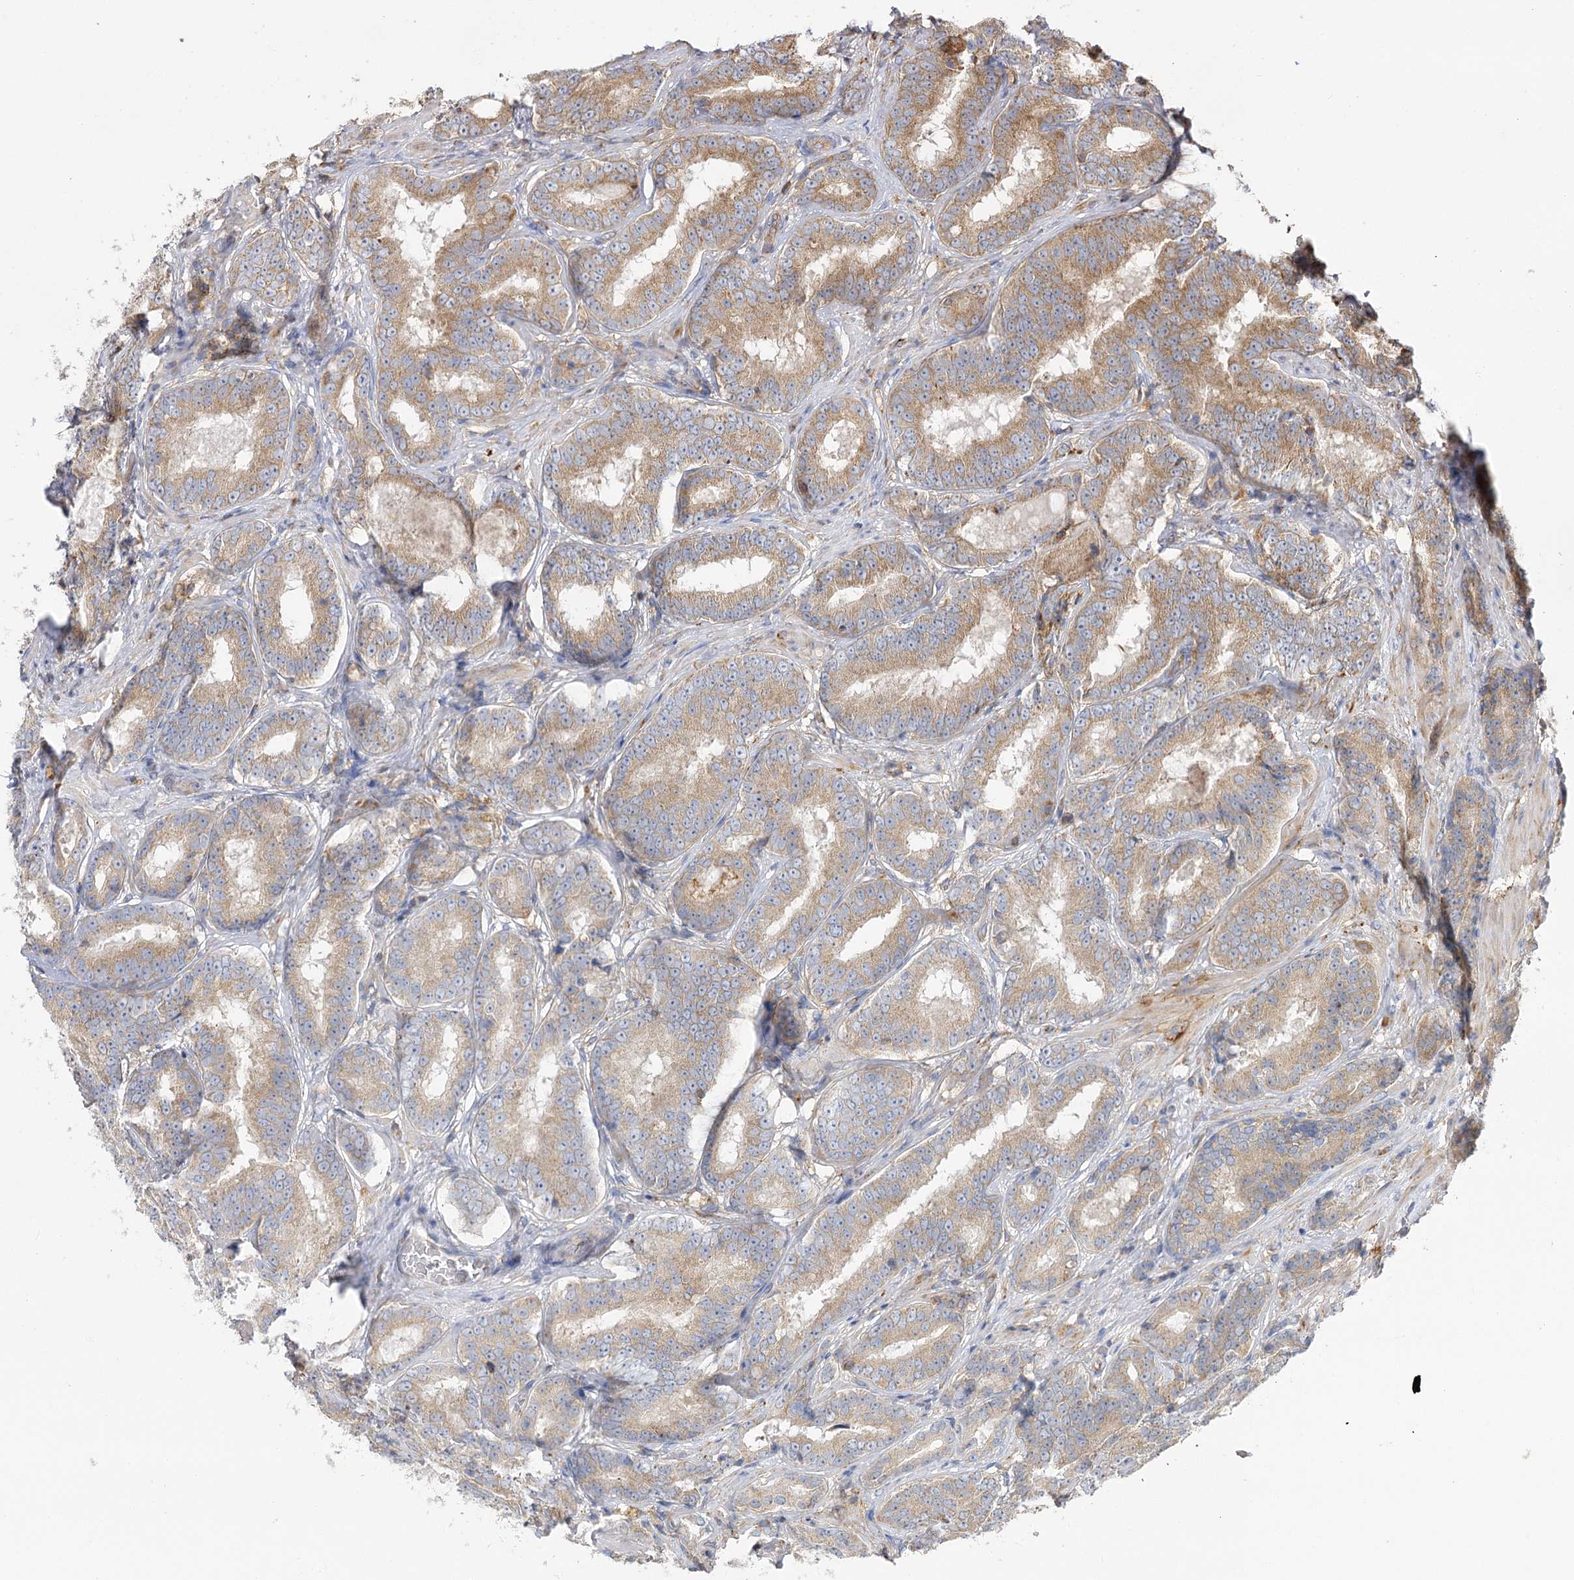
{"staining": {"intensity": "weak", "quantity": ">75%", "location": "cytoplasmic/membranous"}, "tissue": "prostate cancer", "cell_type": "Tumor cells", "image_type": "cancer", "snomed": [{"axis": "morphology", "description": "Adenocarcinoma, High grade"}, {"axis": "topography", "description": "Prostate"}], "caption": "The micrograph exhibits staining of high-grade adenocarcinoma (prostate), revealing weak cytoplasmic/membranous protein positivity (brown color) within tumor cells.", "gene": "SEC24B", "patient": {"sex": "male", "age": 57}}